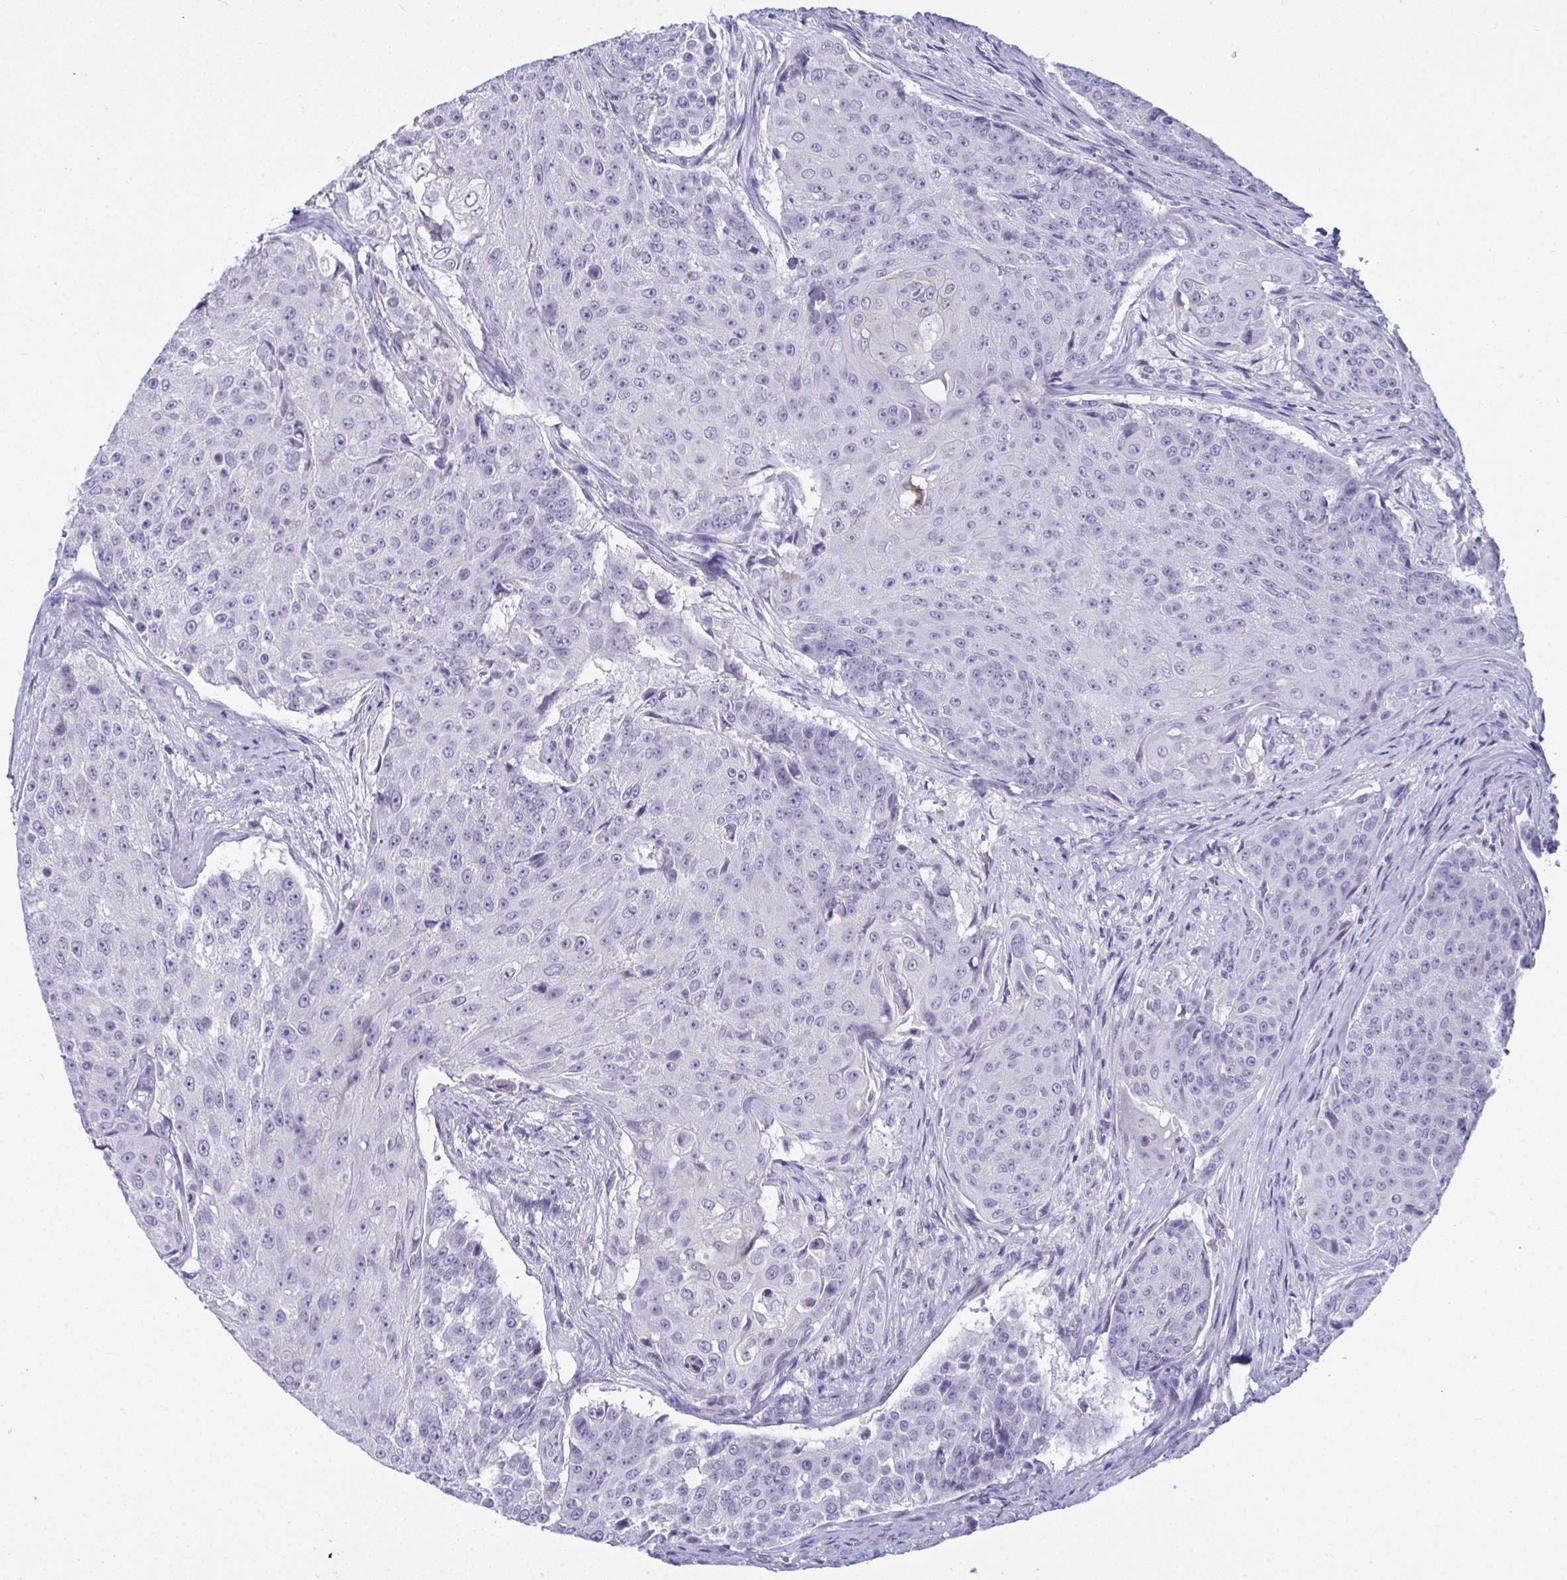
{"staining": {"intensity": "negative", "quantity": "none", "location": "none"}, "tissue": "urothelial cancer", "cell_type": "Tumor cells", "image_type": "cancer", "snomed": [{"axis": "morphology", "description": "Urothelial carcinoma, High grade"}, {"axis": "topography", "description": "Urinary bladder"}], "caption": "There is no significant staining in tumor cells of urothelial cancer. The staining is performed using DAB brown chromogen with nuclei counter-stained in using hematoxylin.", "gene": "PRDM9", "patient": {"sex": "female", "age": 63}}